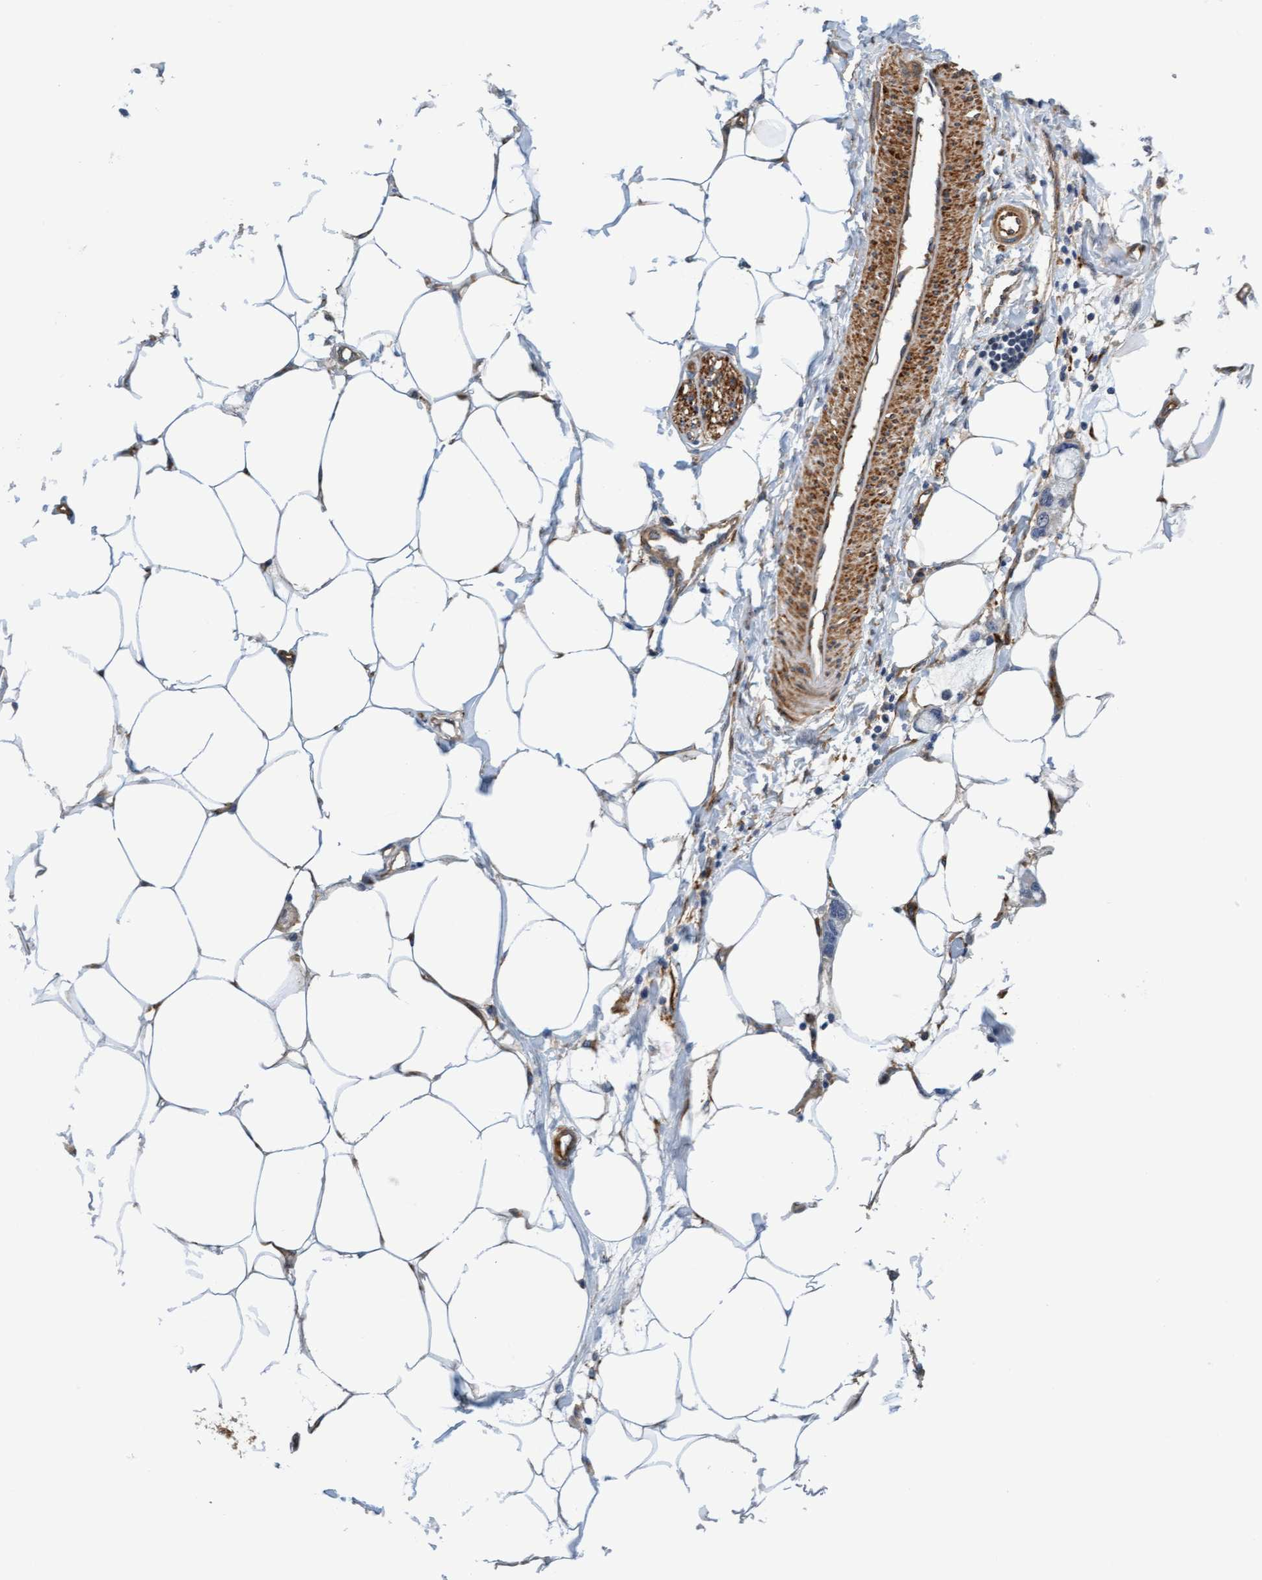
{"staining": {"intensity": "strong", "quantity": ">75%", "location": "cytoplasmic/membranous"}, "tissue": "adipose tissue", "cell_type": "Adipocytes", "image_type": "normal", "snomed": [{"axis": "morphology", "description": "Normal tissue, NOS"}, {"axis": "morphology", "description": "Adenocarcinoma, NOS"}, {"axis": "topography", "description": "Colon"}, {"axis": "topography", "description": "Peripheral nerve tissue"}], "caption": "Adipose tissue stained for a protein (brown) reveals strong cytoplasmic/membranous positive expression in about >75% of adipocytes.", "gene": "FMNL3", "patient": {"sex": "male", "age": 14}}